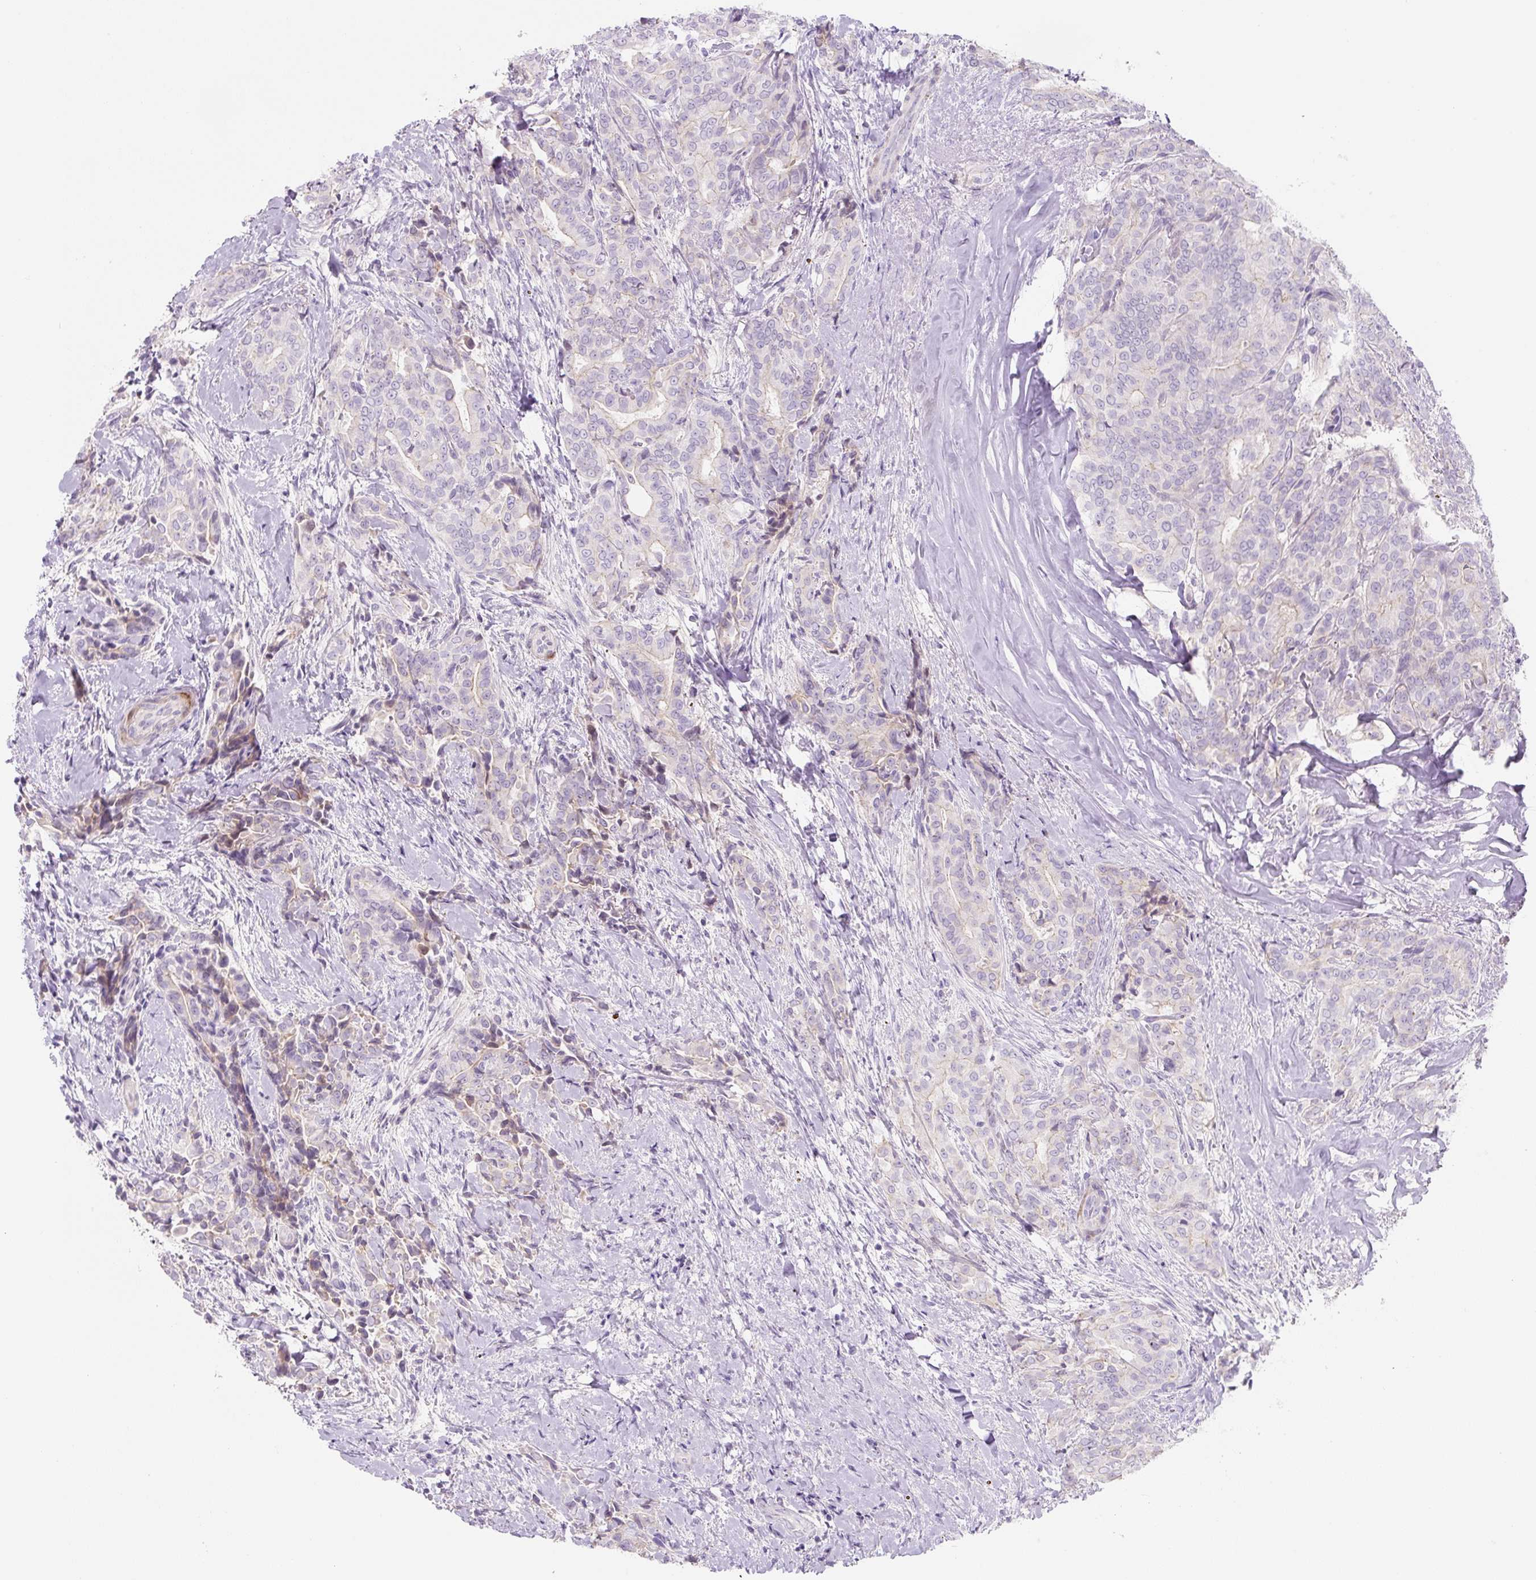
{"staining": {"intensity": "negative", "quantity": "none", "location": "none"}, "tissue": "thyroid cancer", "cell_type": "Tumor cells", "image_type": "cancer", "snomed": [{"axis": "morphology", "description": "Papillary adenocarcinoma, NOS"}, {"axis": "topography", "description": "Thyroid gland"}], "caption": "A high-resolution photomicrograph shows immunohistochemistry (IHC) staining of thyroid cancer (papillary adenocarcinoma), which exhibits no significant expression in tumor cells.", "gene": "PRM1", "patient": {"sex": "male", "age": 61}}